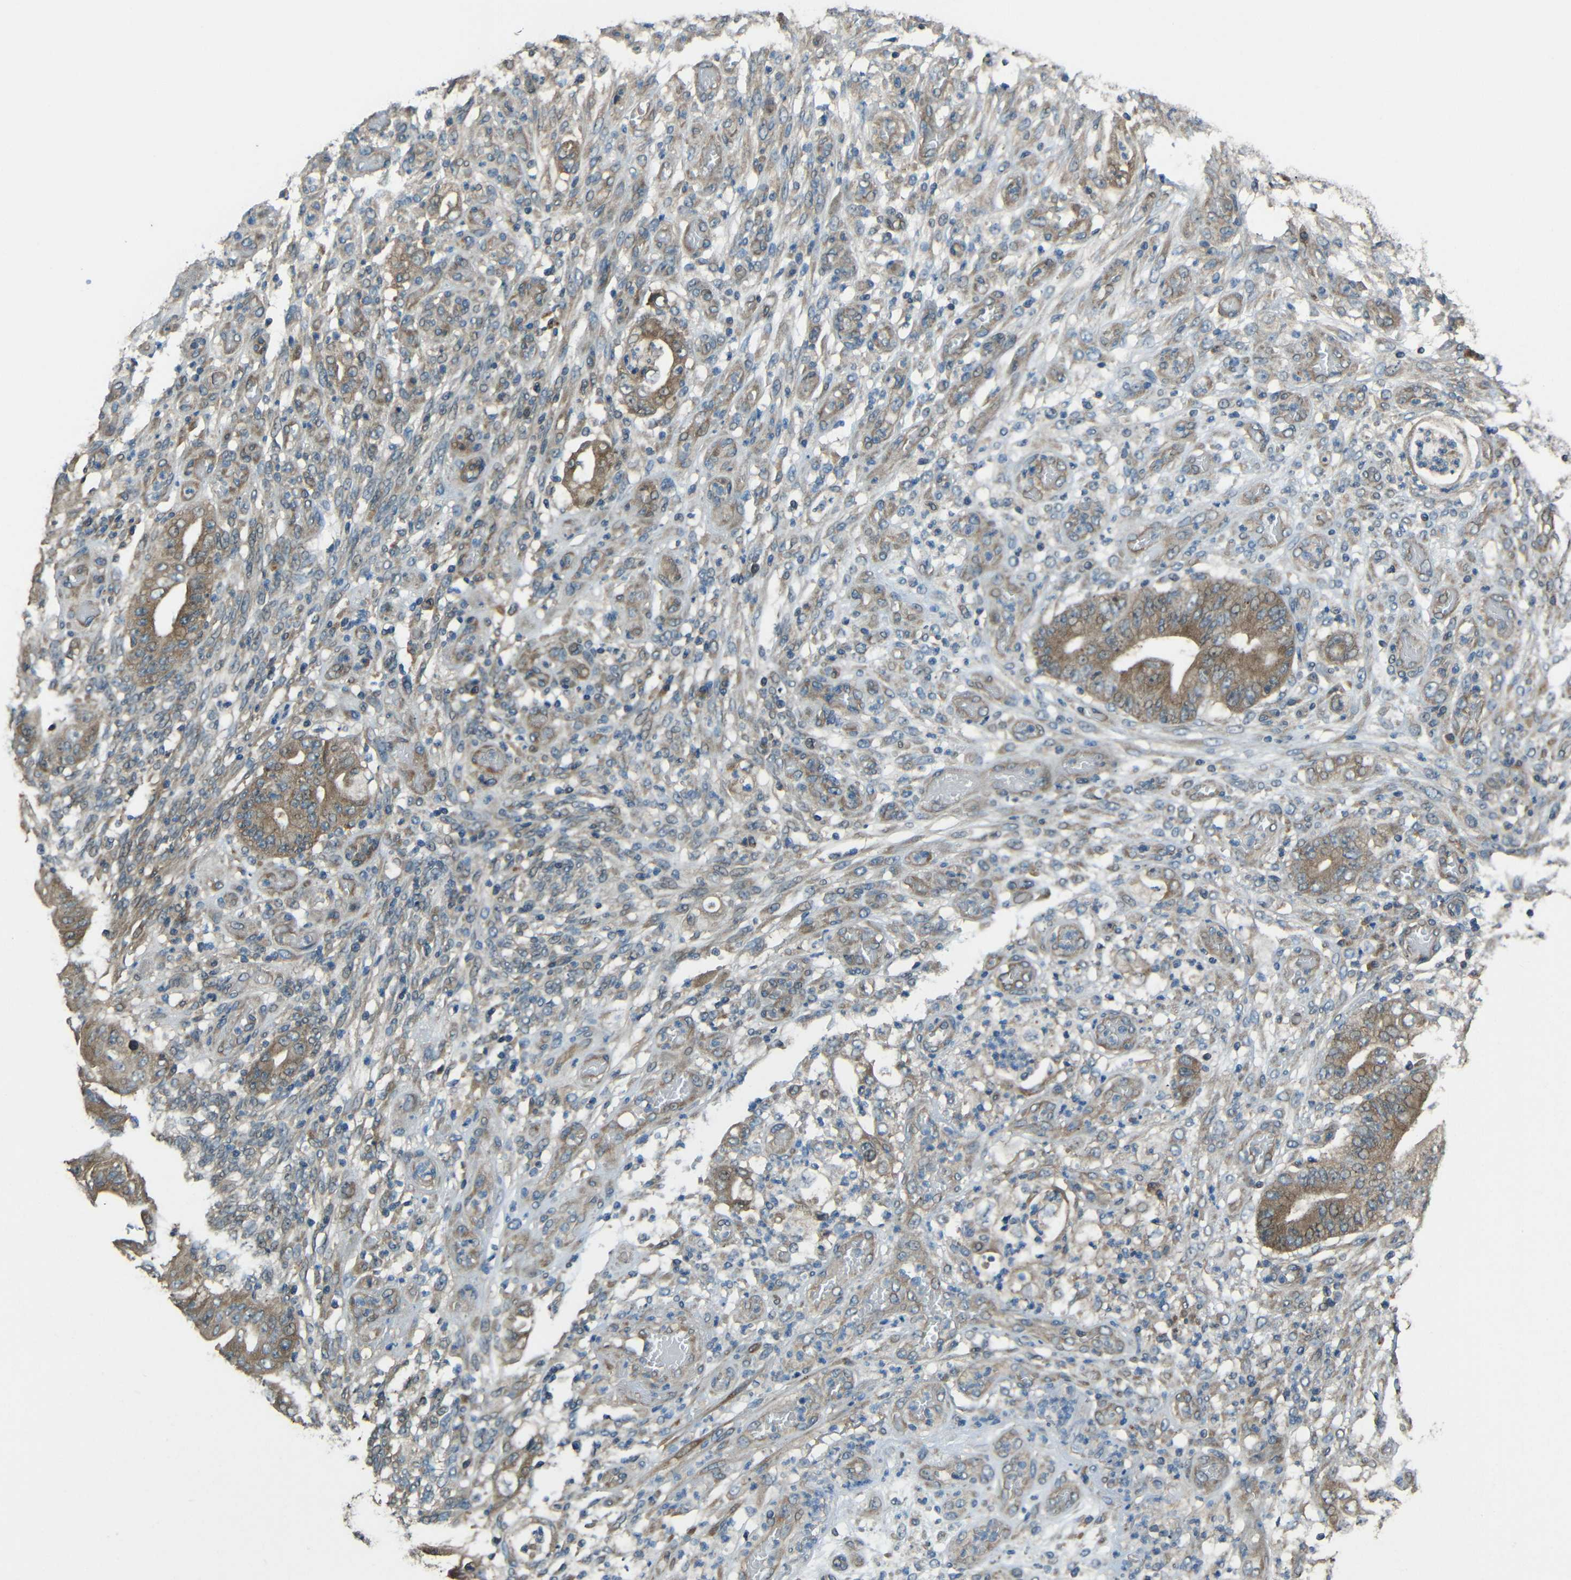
{"staining": {"intensity": "moderate", "quantity": ">75%", "location": "cytoplasmic/membranous"}, "tissue": "stomach cancer", "cell_type": "Tumor cells", "image_type": "cancer", "snomed": [{"axis": "morphology", "description": "Adenocarcinoma, NOS"}, {"axis": "topography", "description": "Stomach"}], "caption": "Moderate cytoplasmic/membranous protein positivity is identified in approximately >75% of tumor cells in stomach cancer (adenocarcinoma).", "gene": "ACACA", "patient": {"sex": "female", "age": 73}}